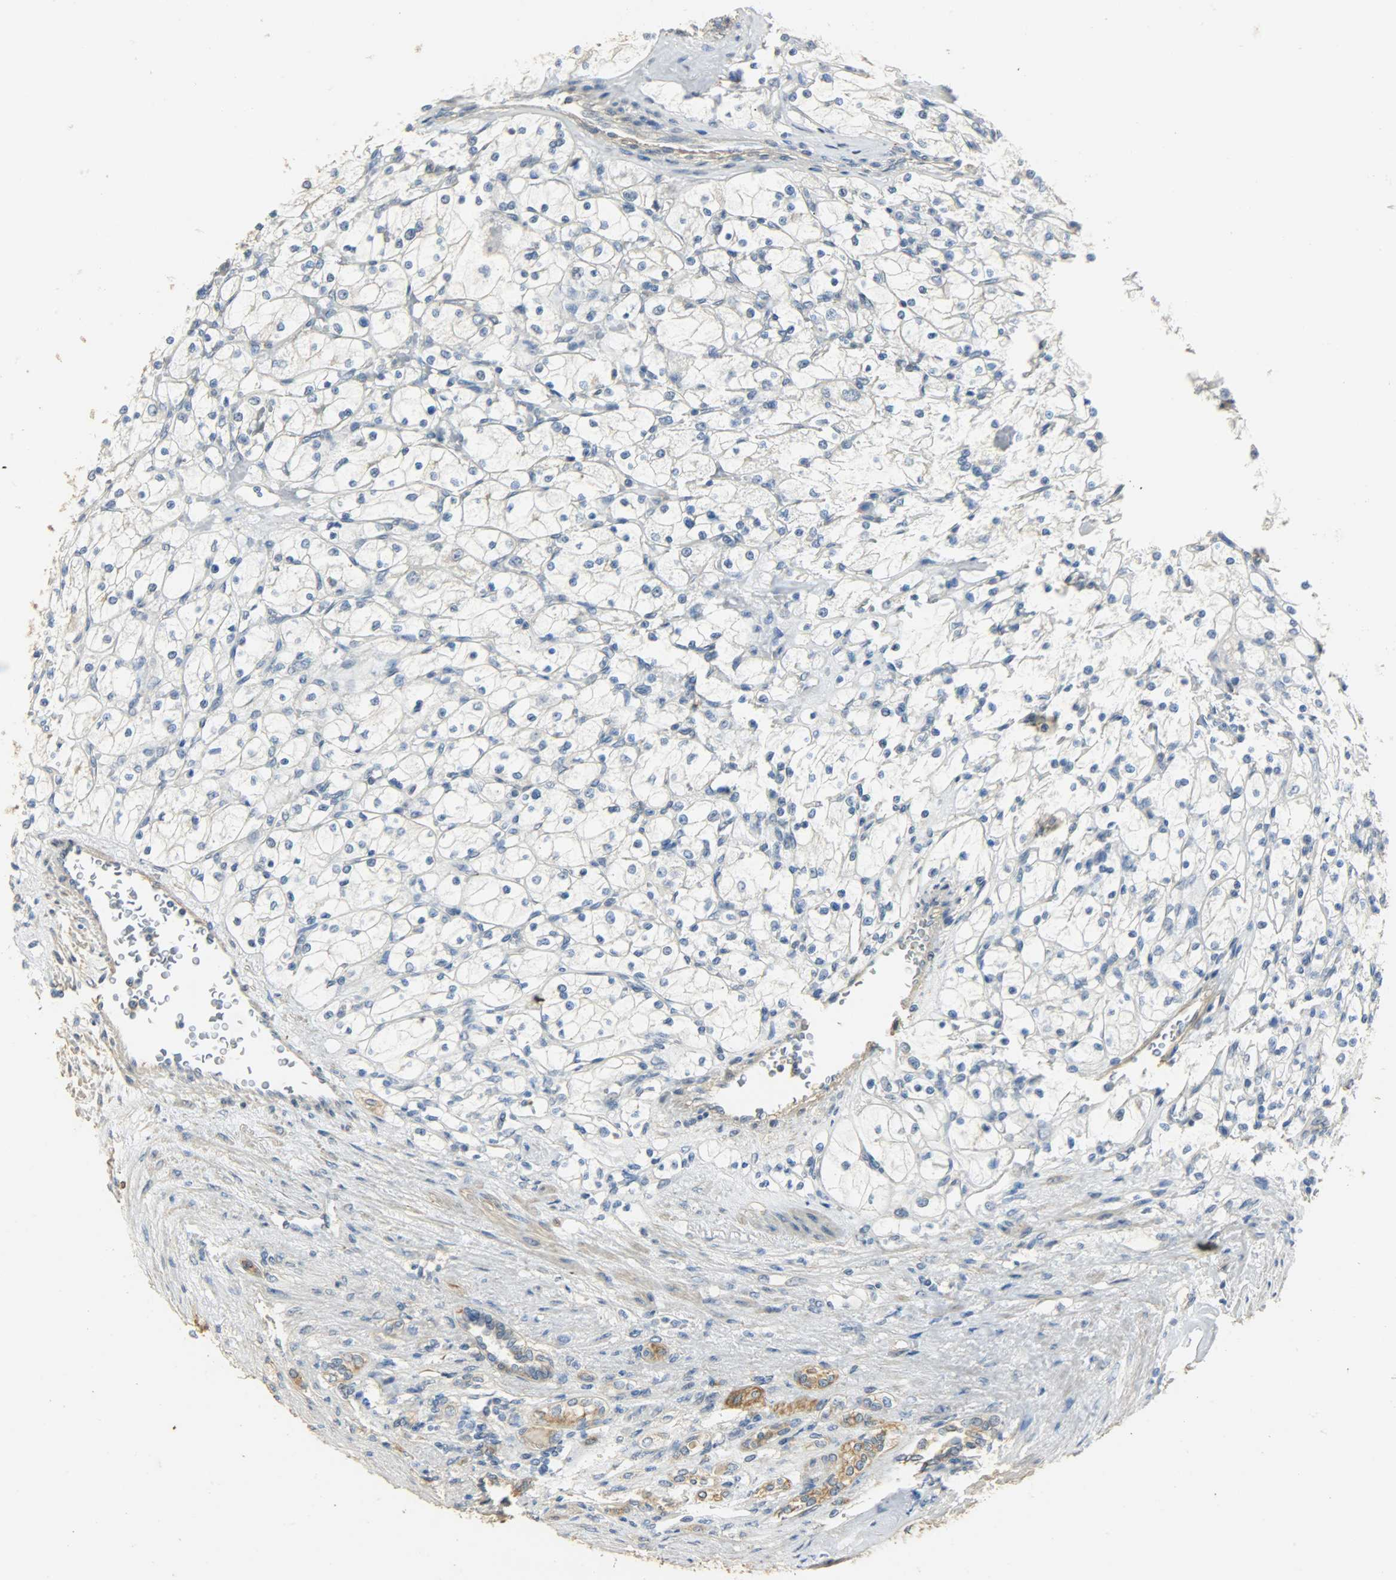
{"staining": {"intensity": "negative", "quantity": "none", "location": "none"}, "tissue": "renal cancer", "cell_type": "Tumor cells", "image_type": "cancer", "snomed": [{"axis": "morphology", "description": "Adenocarcinoma, NOS"}, {"axis": "topography", "description": "Kidney"}], "caption": "Tumor cells show no significant protein expression in renal cancer. Nuclei are stained in blue.", "gene": "USP13", "patient": {"sex": "female", "age": 83}}